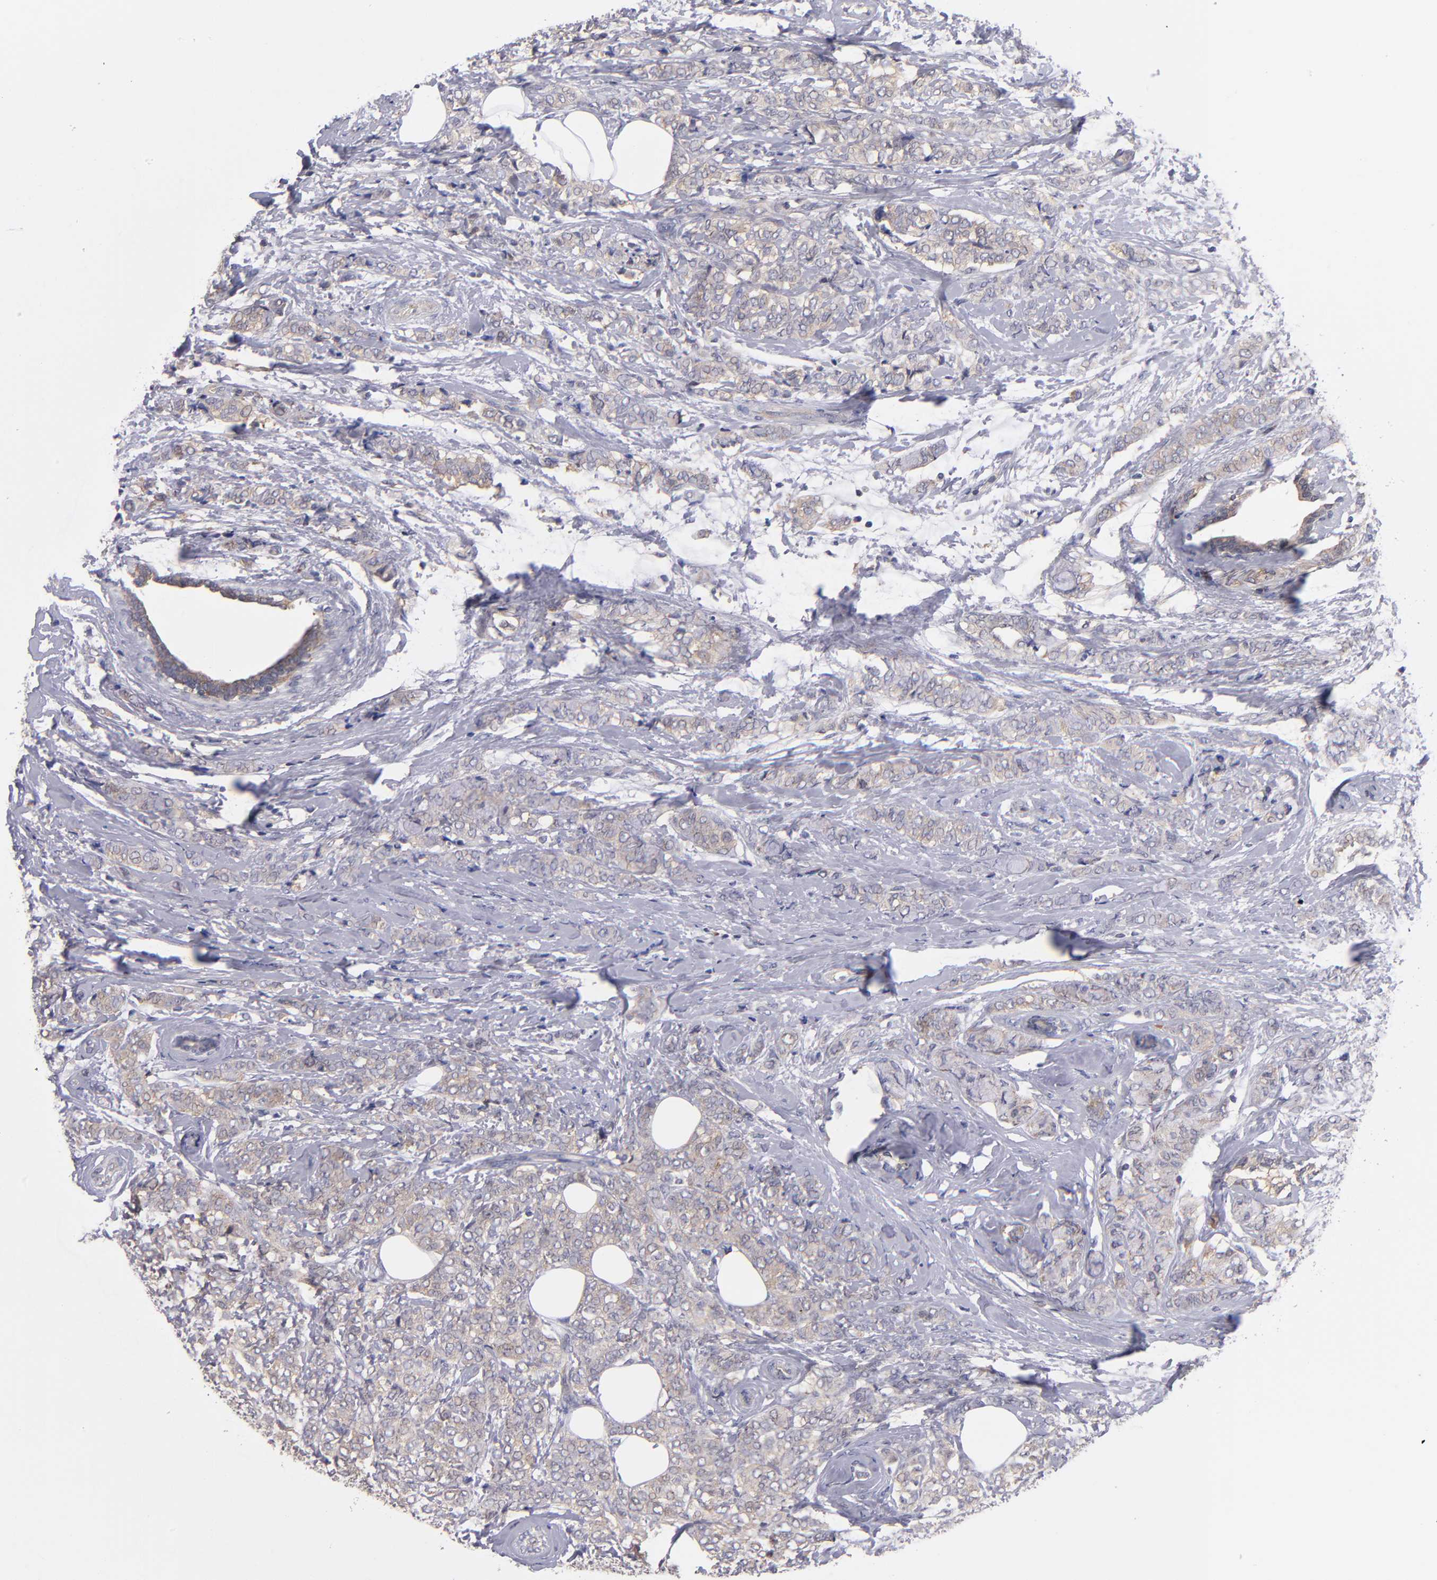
{"staining": {"intensity": "weak", "quantity": ">75%", "location": "cytoplasmic/membranous"}, "tissue": "breast cancer", "cell_type": "Tumor cells", "image_type": "cancer", "snomed": [{"axis": "morphology", "description": "Lobular carcinoma"}, {"axis": "topography", "description": "Breast"}], "caption": "Immunohistochemical staining of lobular carcinoma (breast) shows low levels of weak cytoplasmic/membranous protein positivity in approximately >75% of tumor cells.", "gene": "EIF3L", "patient": {"sex": "female", "age": 60}}